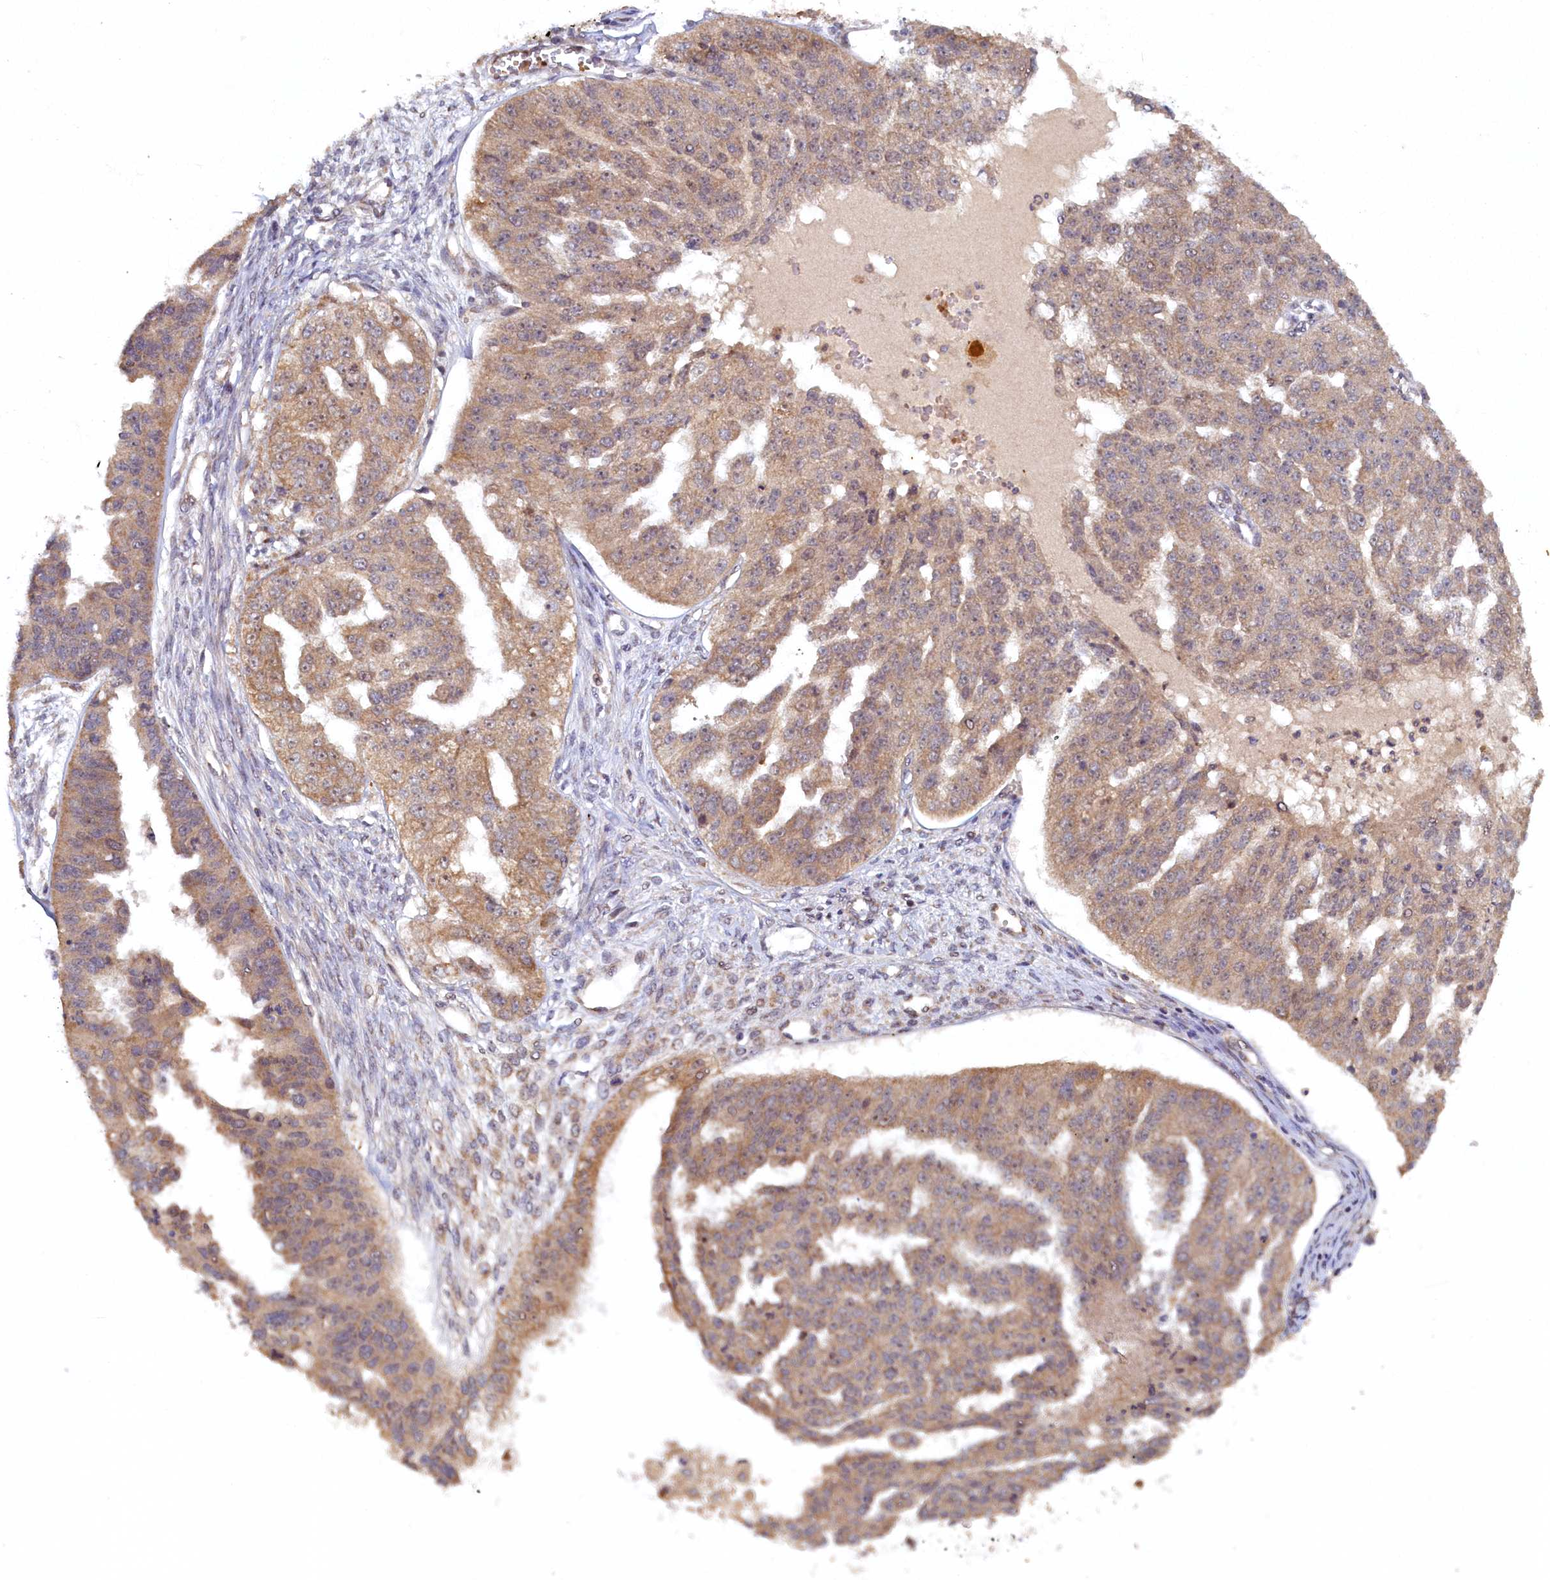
{"staining": {"intensity": "moderate", "quantity": "25%-75%", "location": "cytoplasmic/membranous"}, "tissue": "ovarian cancer", "cell_type": "Tumor cells", "image_type": "cancer", "snomed": [{"axis": "morphology", "description": "Cystadenocarcinoma, serous, NOS"}, {"axis": "topography", "description": "Ovary"}], "caption": "Serous cystadenocarcinoma (ovarian) stained for a protein (brown) demonstrates moderate cytoplasmic/membranous positive expression in approximately 25%-75% of tumor cells.", "gene": "CEP20", "patient": {"sex": "female", "age": 58}}